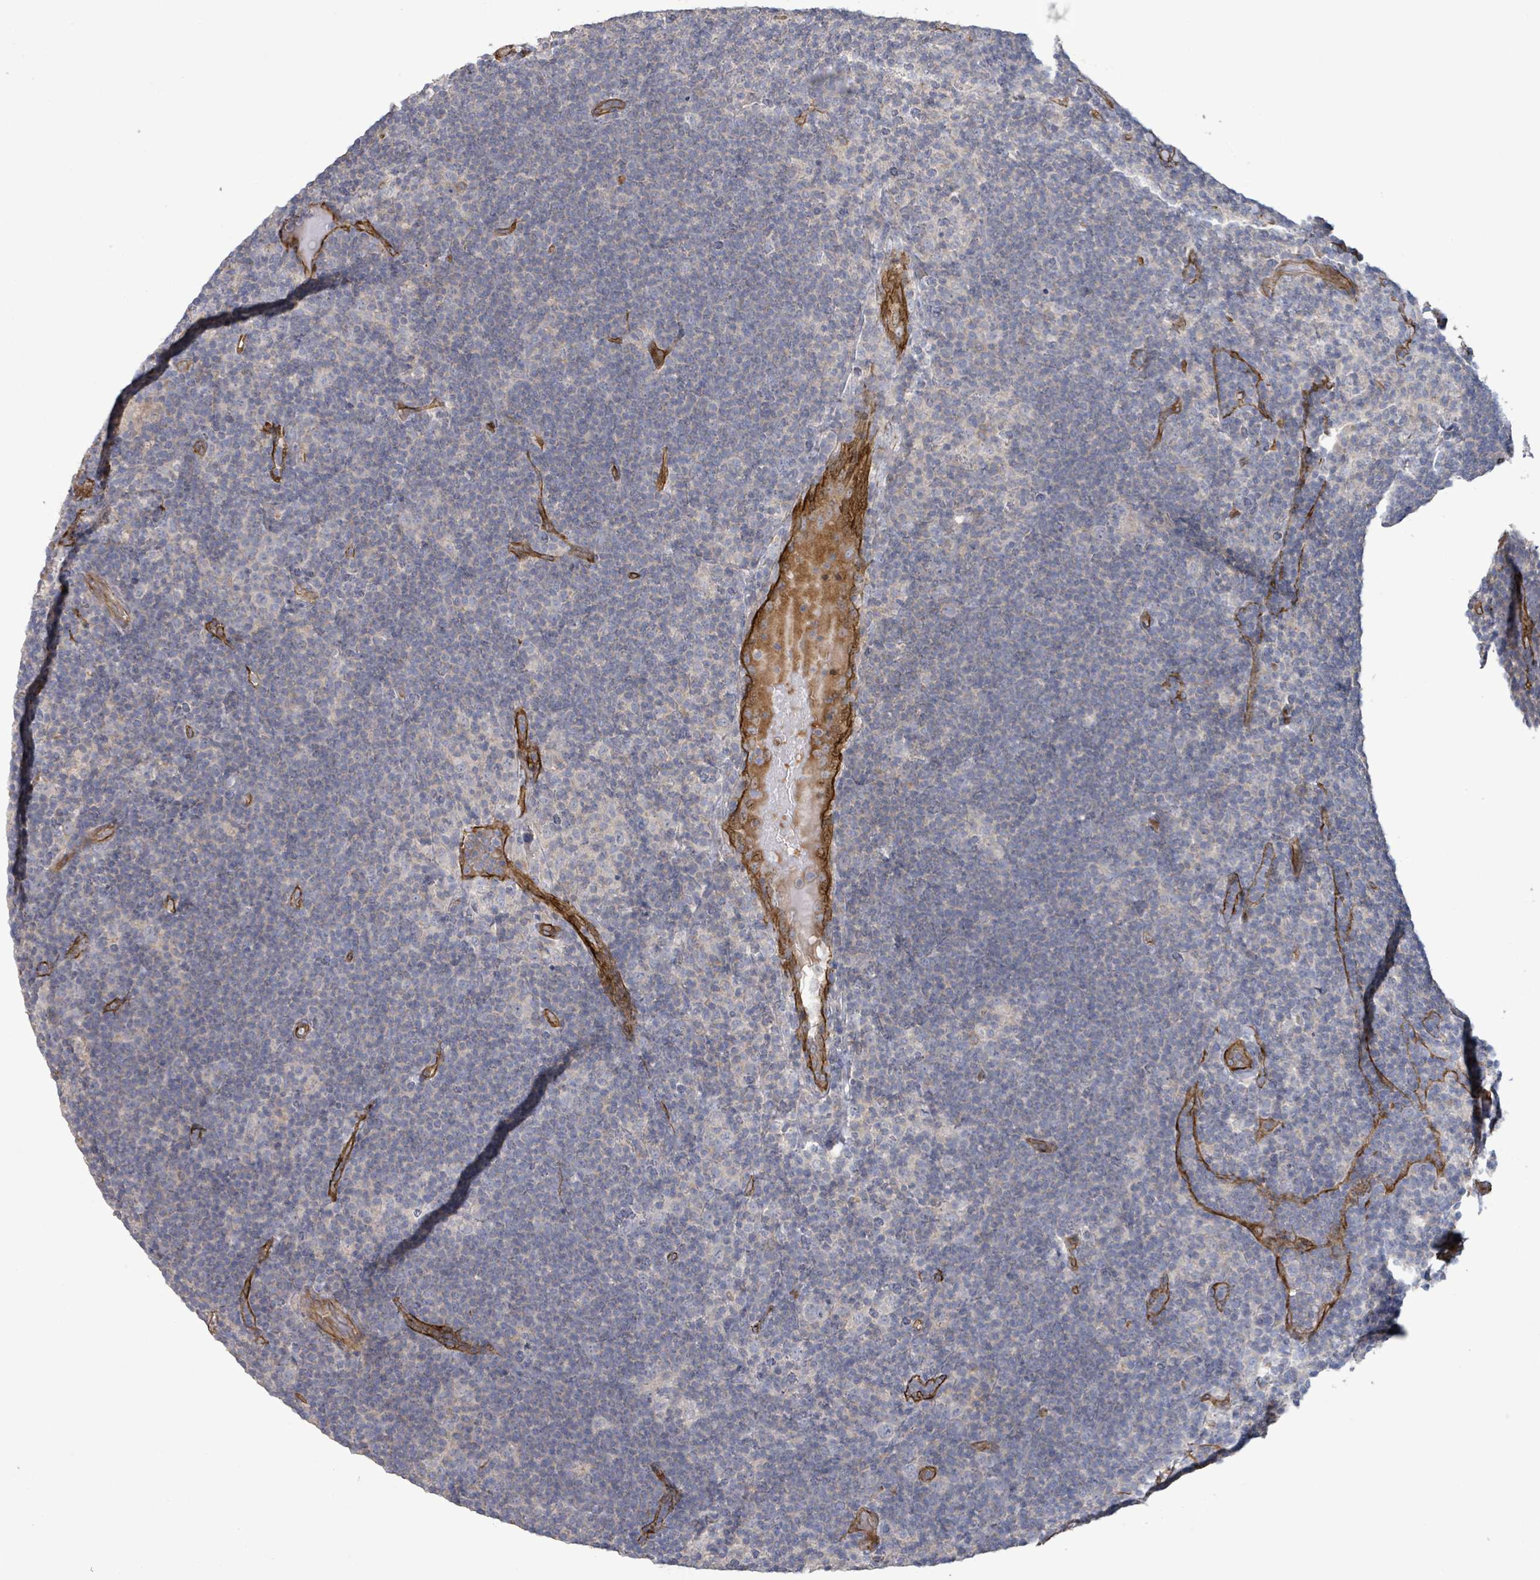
{"staining": {"intensity": "negative", "quantity": "none", "location": "none"}, "tissue": "lymphoma", "cell_type": "Tumor cells", "image_type": "cancer", "snomed": [{"axis": "morphology", "description": "Hodgkin's disease, NOS"}, {"axis": "topography", "description": "Lymph node"}], "caption": "Immunohistochemistry (IHC) of human Hodgkin's disease displays no staining in tumor cells.", "gene": "KANK3", "patient": {"sex": "female", "age": 57}}